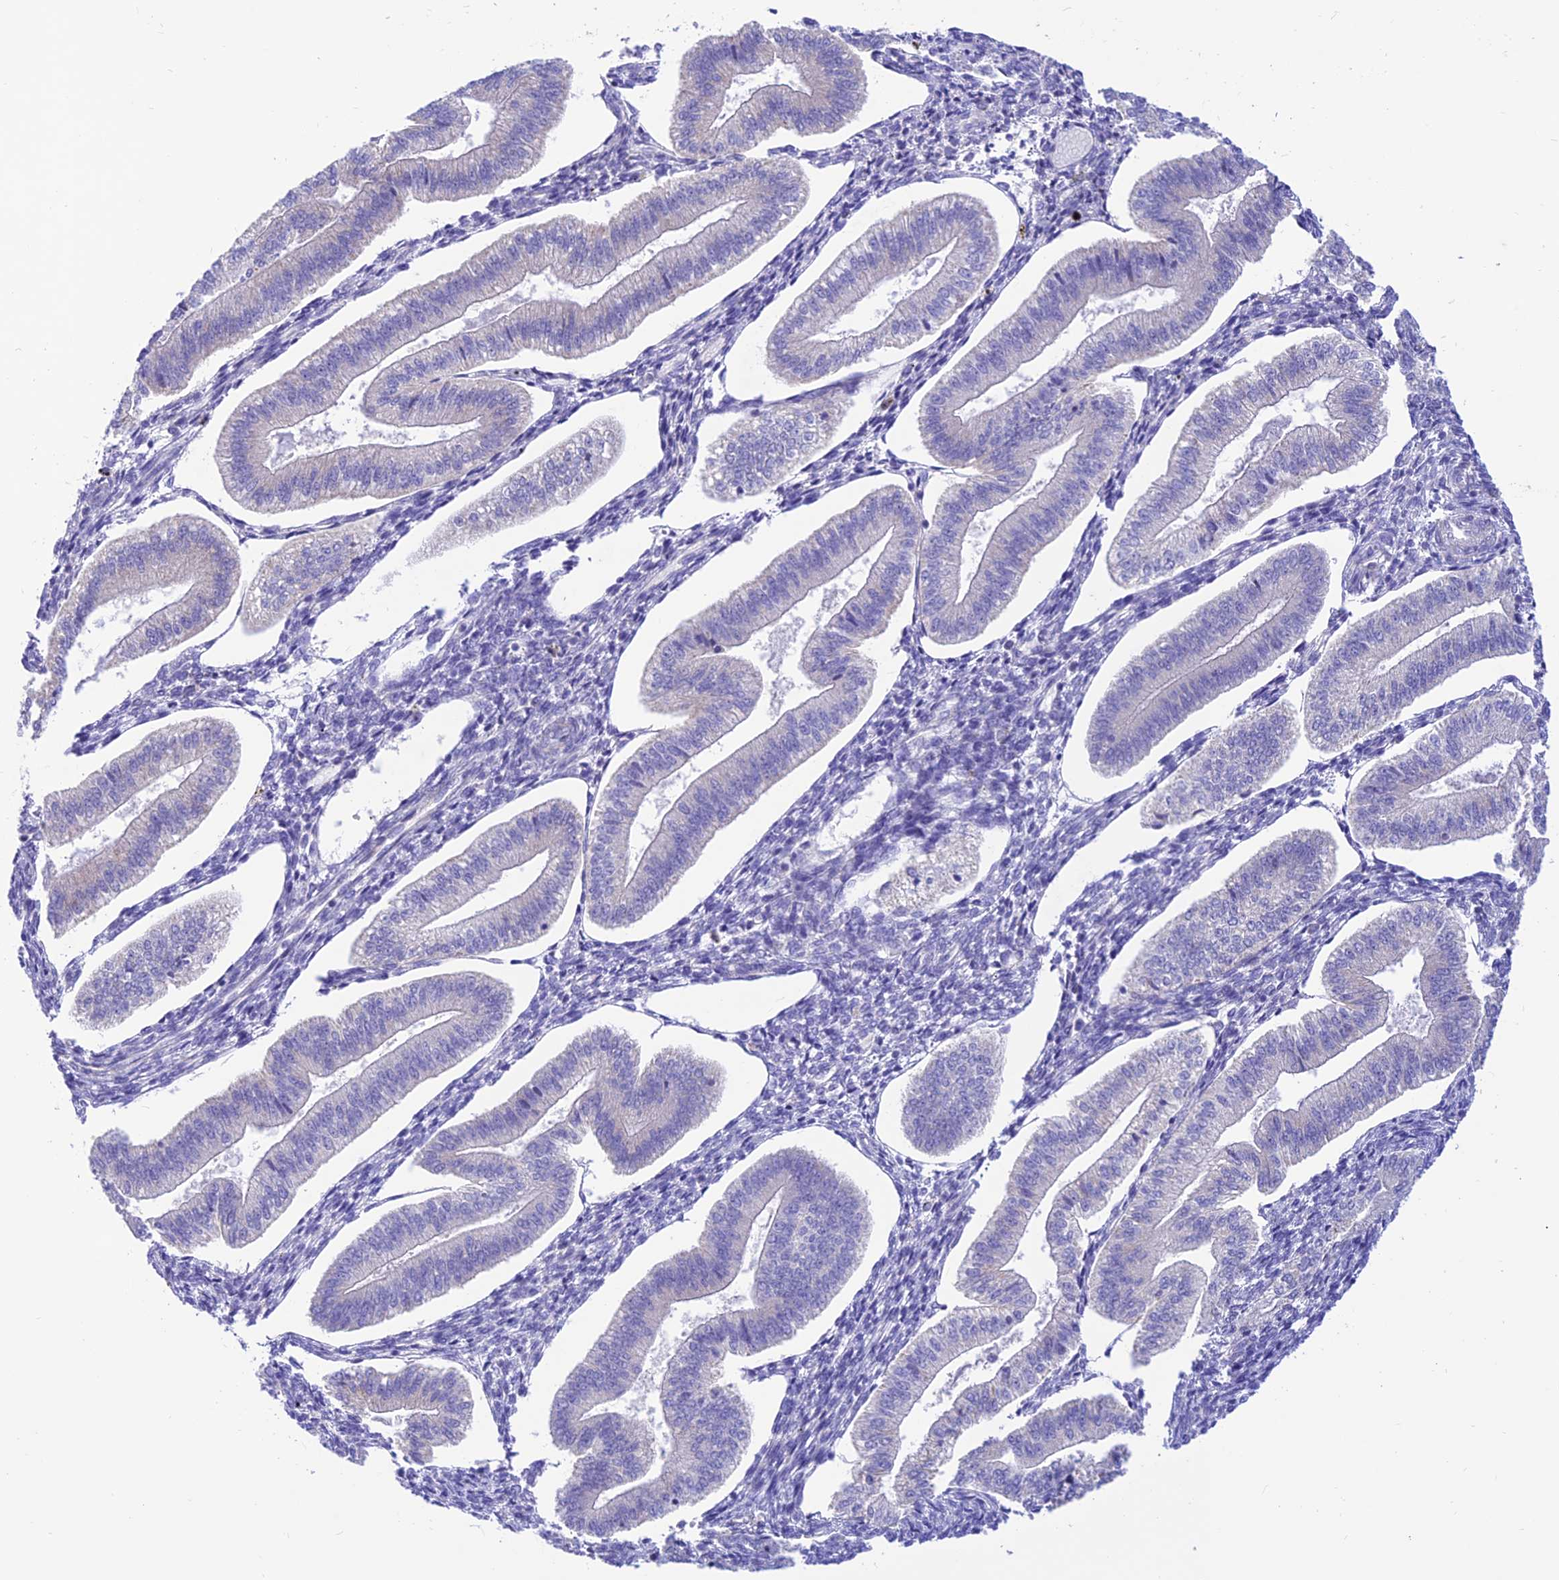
{"staining": {"intensity": "negative", "quantity": "none", "location": "none"}, "tissue": "endometrium", "cell_type": "Cells in endometrial stroma", "image_type": "normal", "snomed": [{"axis": "morphology", "description": "Normal tissue, NOS"}, {"axis": "topography", "description": "Endometrium"}], "caption": "DAB (3,3'-diaminobenzidine) immunohistochemical staining of benign human endometrium displays no significant positivity in cells in endometrial stroma. The staining is performed using DAB brown chromogen with nuclei counter-stained in using hematoxylin.", "gene": "FAM186B", "patient": {"sex": "female", "age": 34}}